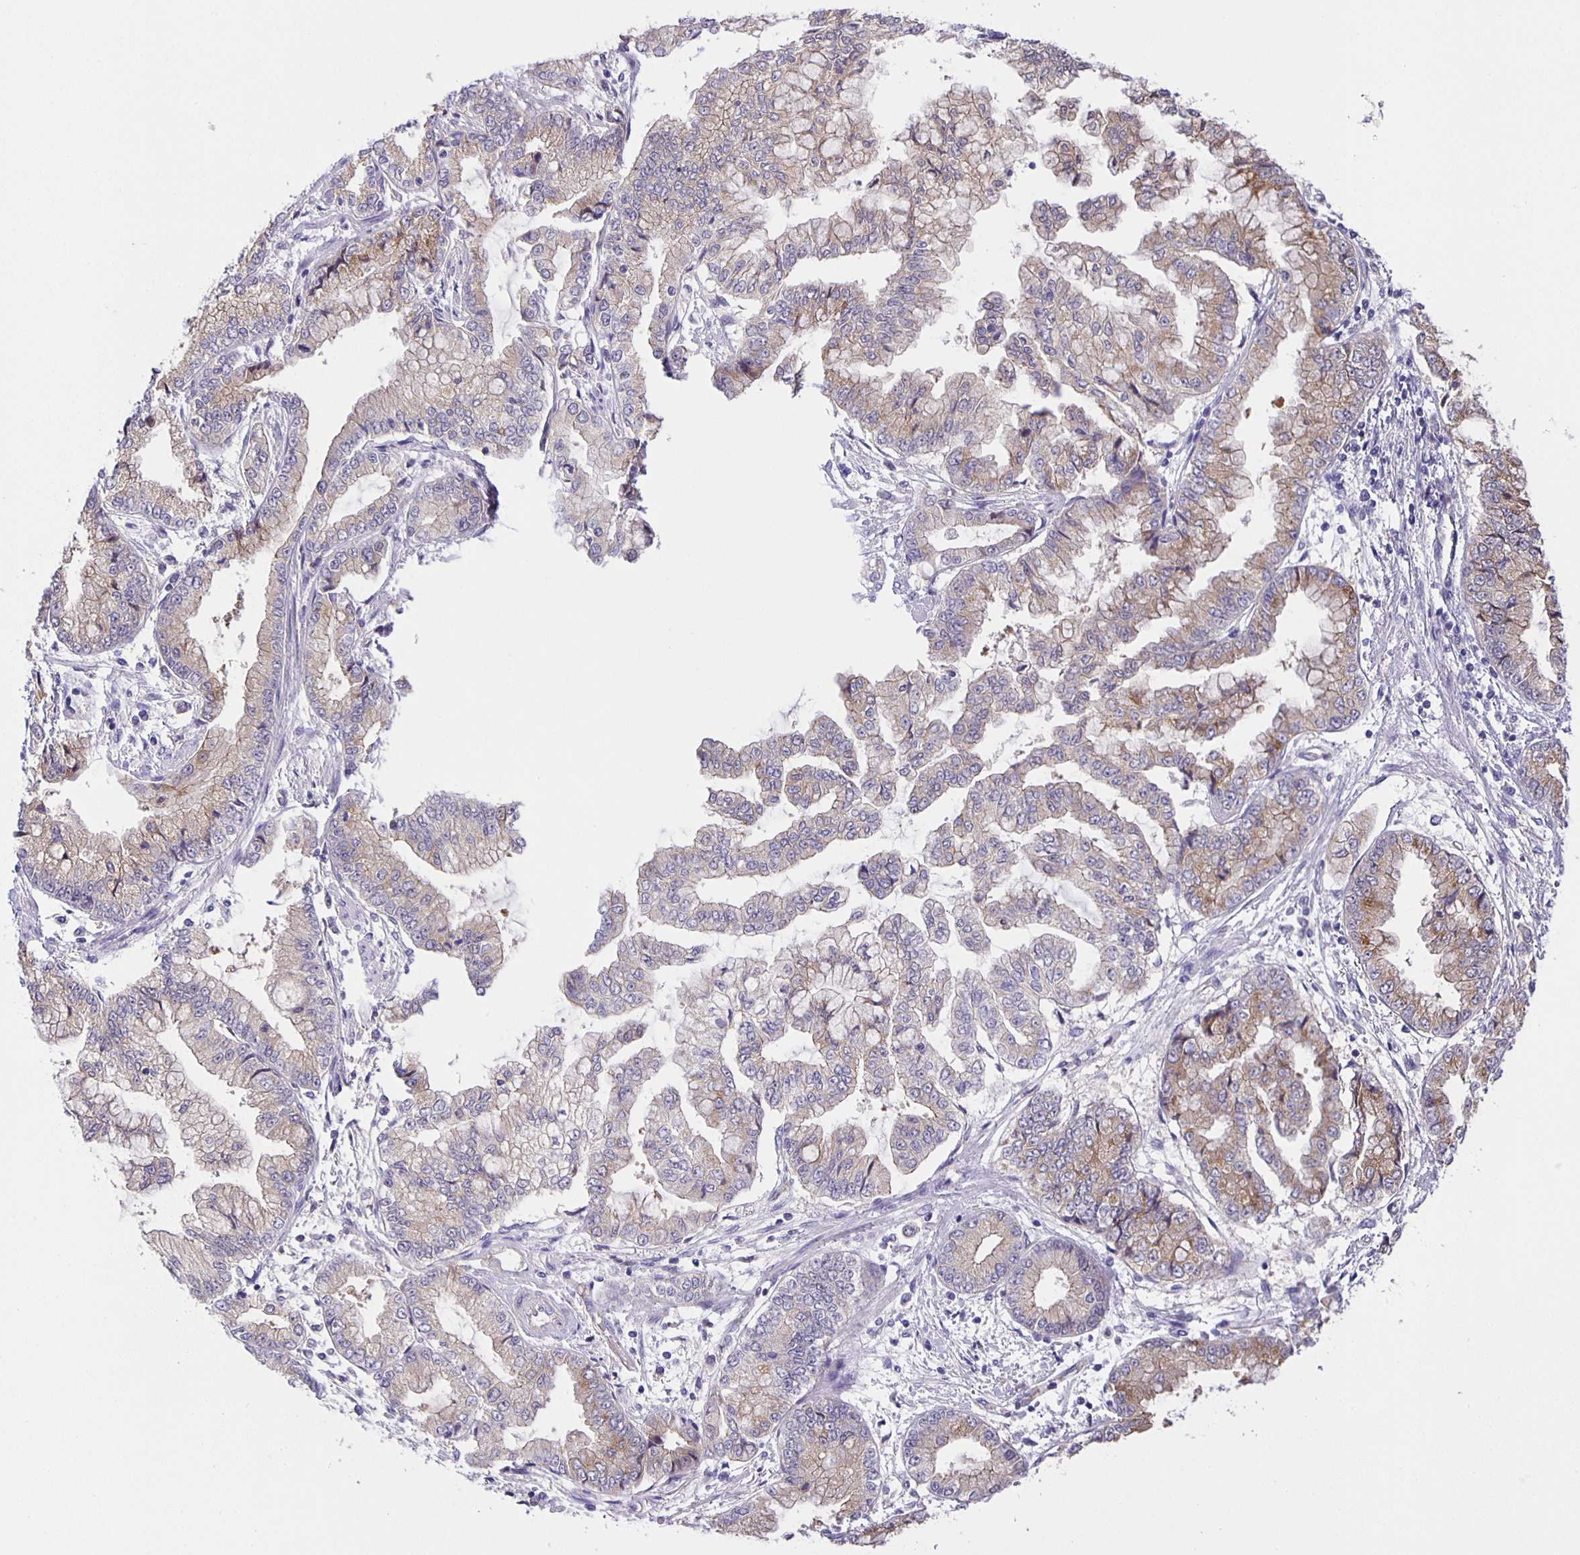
{"staining": {"intensity": "weak", "quantity": "25%-75%", "location": "cytoplasmic/membranous"}, "tissue": "stomach cancer", "cell_type": "Tumor cells", "image_type": "cancer", "snomed": [{"axis": "morphology", "description": "Adenocarcinoma, NOS"}, {"axis": "topography", "description": "Stomach, upper"}], "caption": "Tumor cells demonstrate weak cytoplasmic/membranous expression in about 25%-75% of cells in stomach adenocarcinoma.", "gene": "JMJD4", "patient": {"sex": "female", "age": 74}}